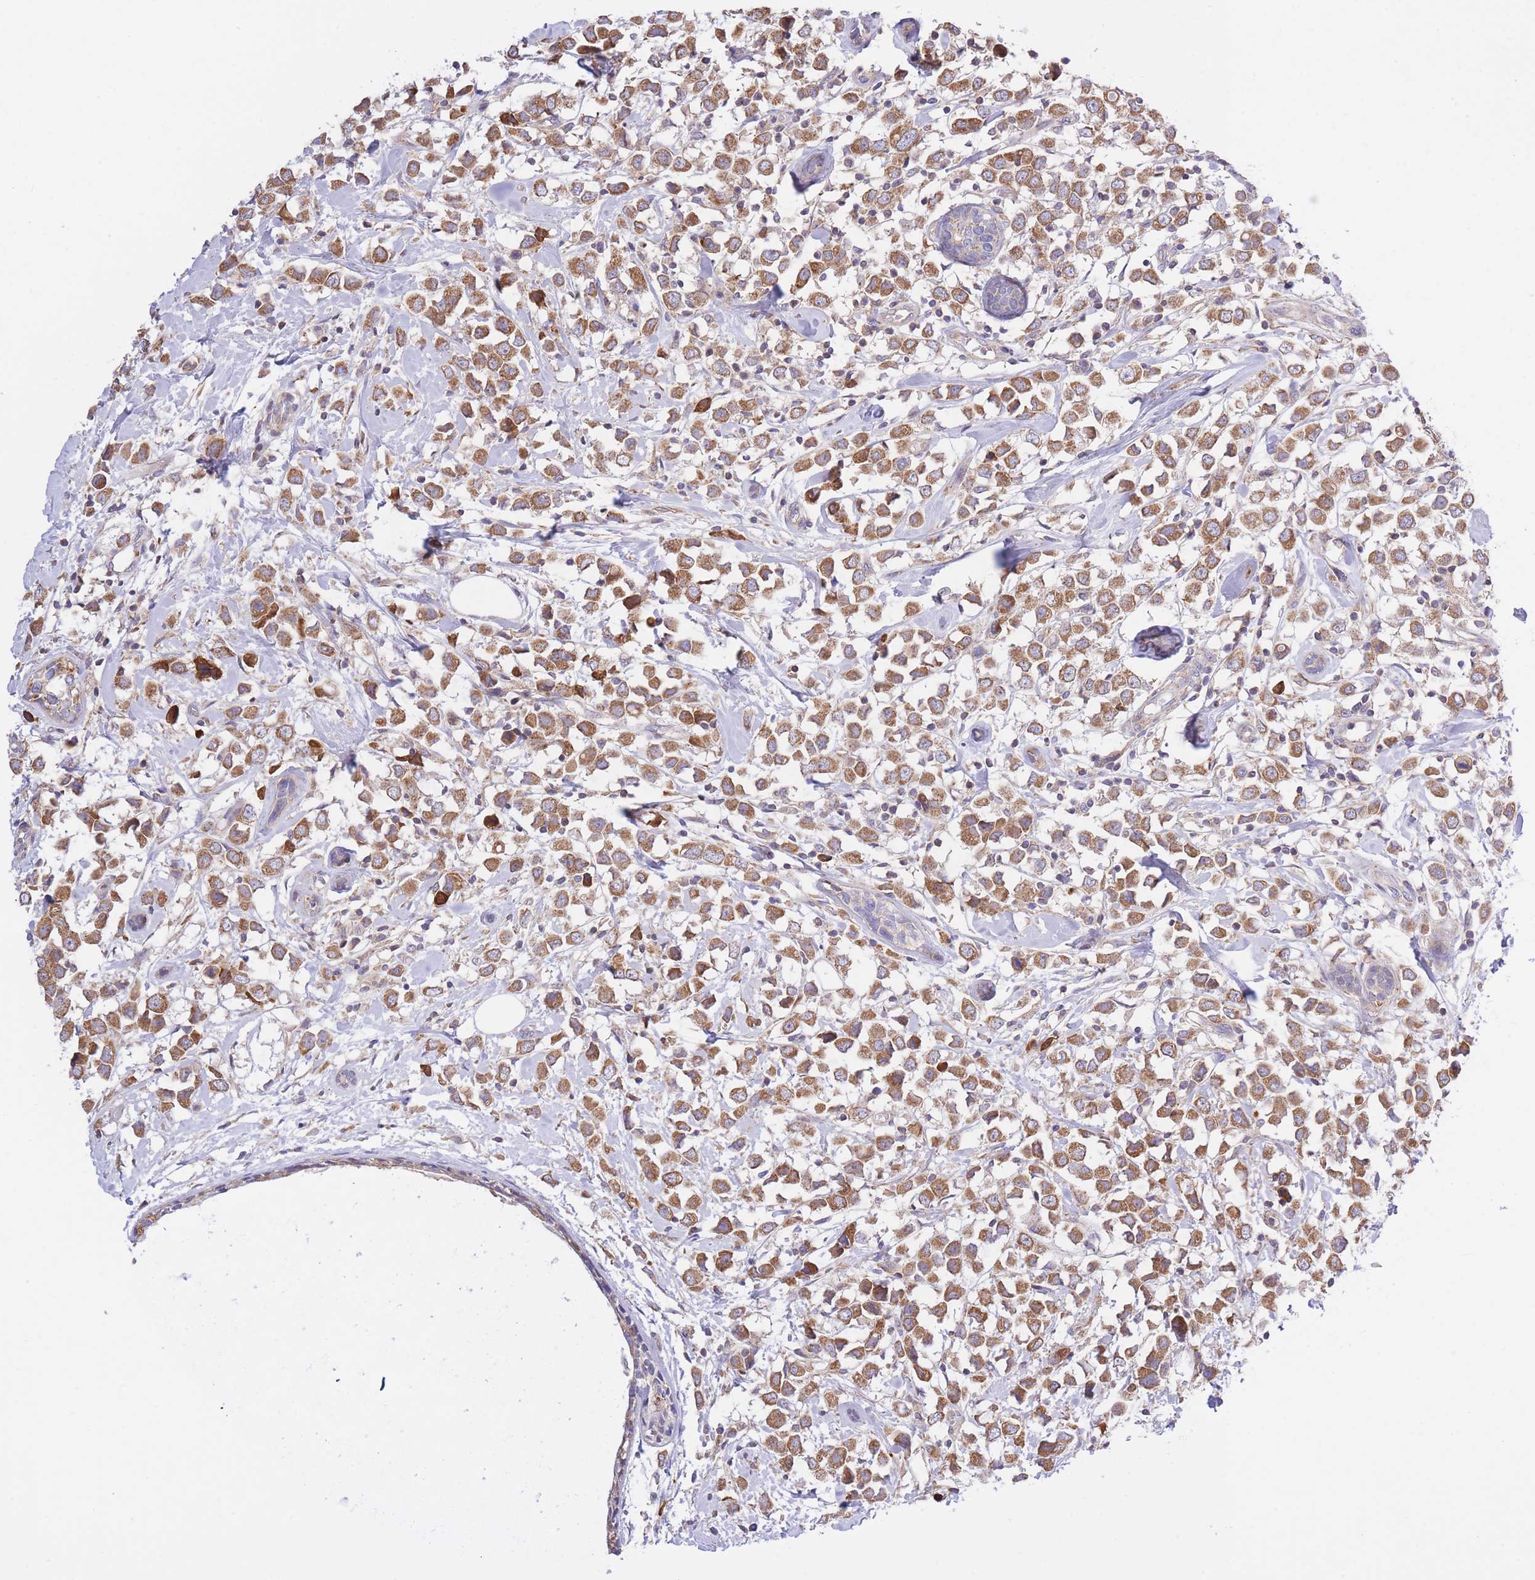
{"staining": {"intensity": "moderate", "quantity": ">75%", "location": "cytoplasmic/membranous"}, "tissue": "breast cancer", "cell_type": "Tumor cells", "image_type": "cancer", "snomed": [{"axis": "morphology", "description": "Duct carcinoma"}, {"axis": "topography", "description": "Breast"}], "caption": "Breast invasive ductal carcinoma stained for a protein (brown) exhibits moderate cytoplasmic/membranous positive positivity in about >75% of tumor cells.", "gene": "ATP13A2", "patient": {"sex": "female", "age": 61}}